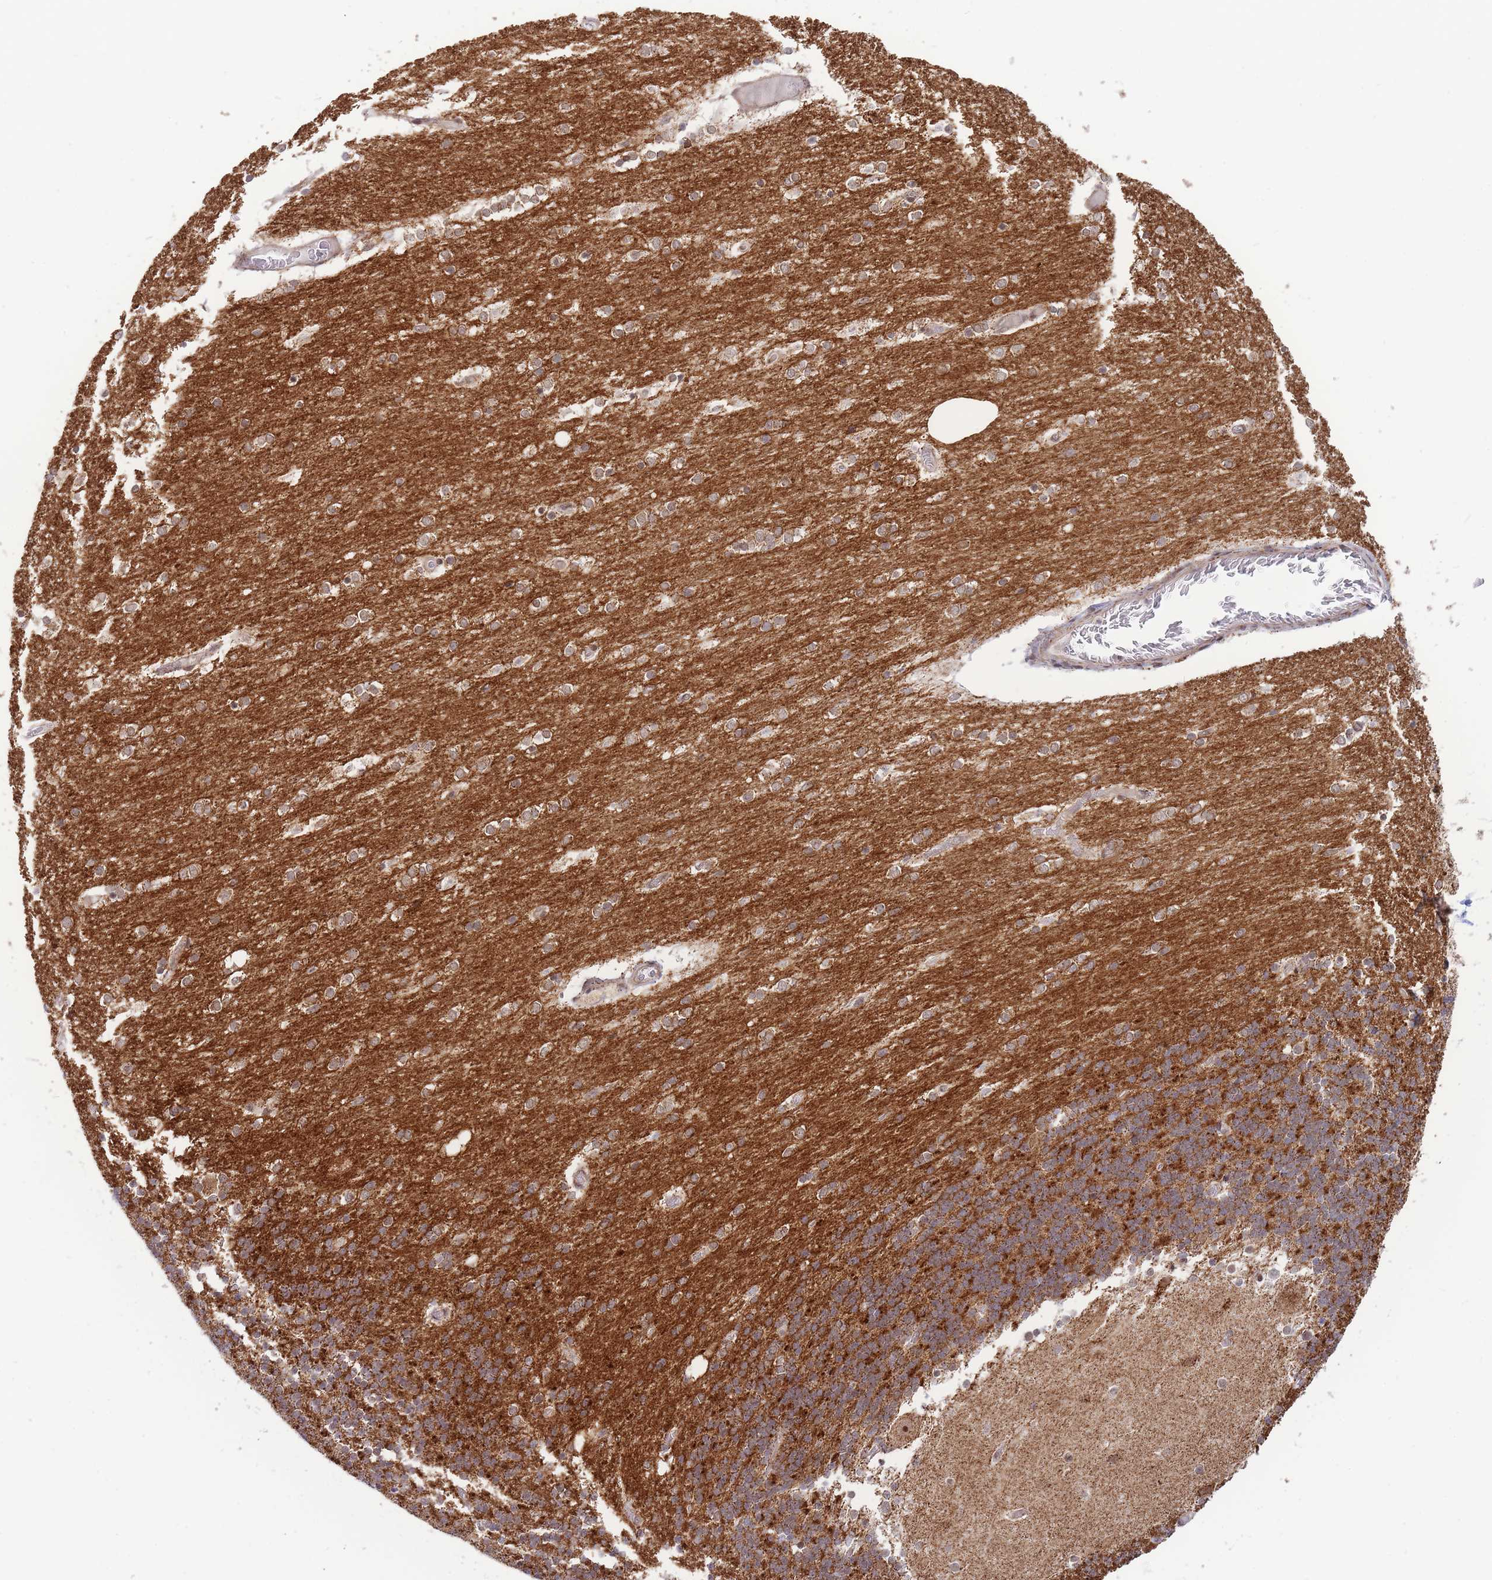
{"staining": {"intensity": "strong", "quantity": "25%-75%", "location": "cytoplasmic/membranous"}, "tissue": "cerebellum", "cell_type": "Cells in granular layer", "image_type": "normal", "snomed": [{"axis": "morphology", "description": "Normal tissue, NOS"}, {"axis": "topography", "description": "Cerebellum"}], "caption": "Immunohistochemical staining of unremarkable cerebellum shows strong cytoplasmic/membranous protein staining in about 25%-75% of cells in granular layer.", "gene": "BOD1L1", "patient": {"sex": "female", "age": 54}}